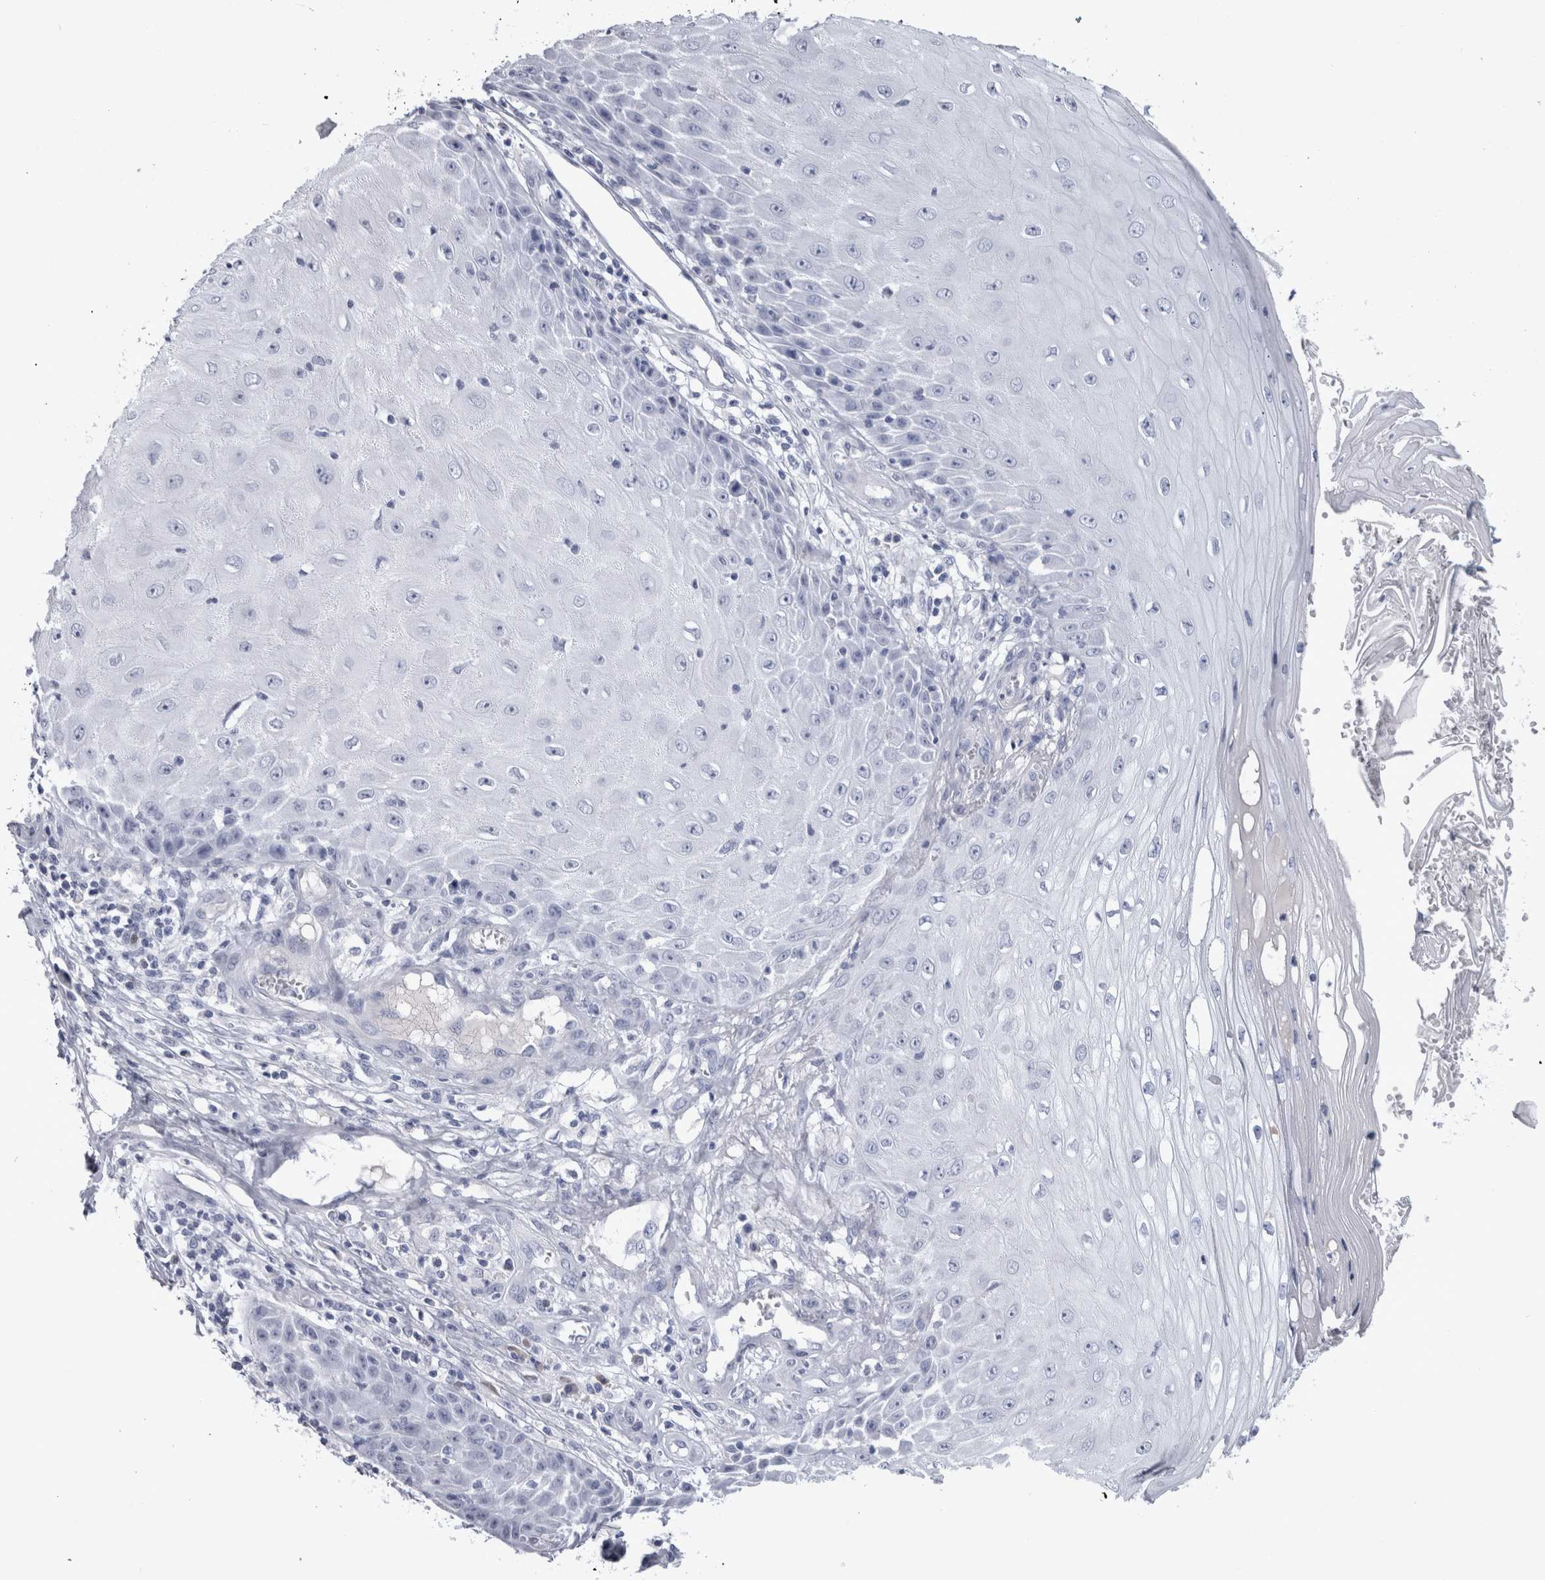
{"staining": {"intensity": "negative", "quantity": "none", "location": "none"}, "tissue": "skin cancer", "cell_type": "Tumor cells", "image_type": "cancer", "snomed": [{"axis": "morphology", "description": "Squamous cell carcinoma, NOS"}, {"axis": "topography", "description": "Skin"}], "caption": "Squamous cell carcinoma (skin) was stained to show a protein in brown. There is no significant expression in tumor cells. (Brightfield microscopy of DAB IHC at high magnification).", "gene": "PAX5", "patient": {"sex": "female", "age": 73}}